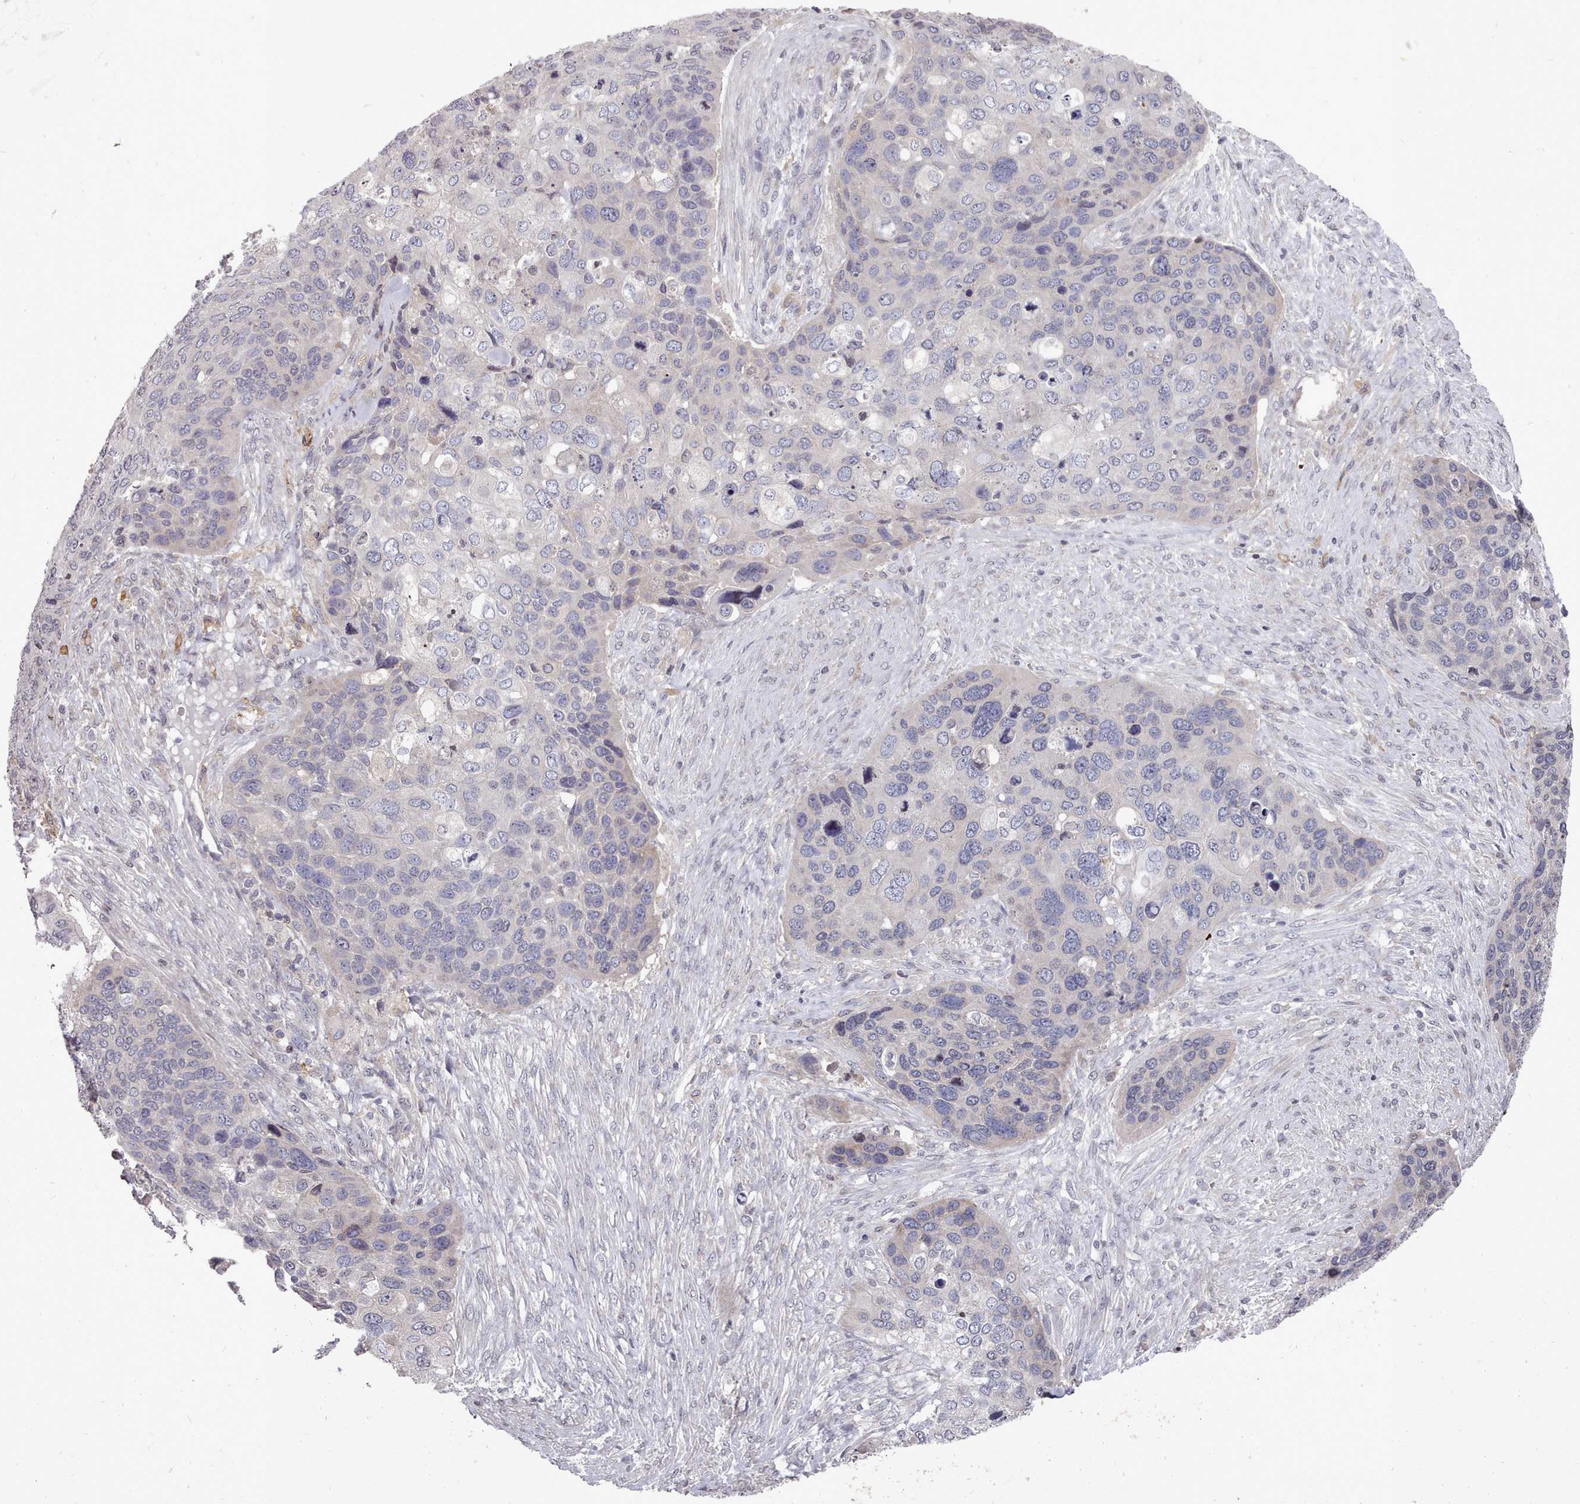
{"staining": {"intensity": "negative", "quantity": "none", "location": "none"}, "tissue": "skin cancer", "cell_type": "Tumor cells", "image_type": "cancer", "snomed": [{"axis": "morphology", "description": "Basal cell carcinoma"}, {"axis": "topography", "description": "Skin"}], "caption": "The image displays no staining of tumor cells in skin cancer (basal cell carcinoma).", "gene": "ACKR3", "patient": {"sex": "female", "age": 74}}